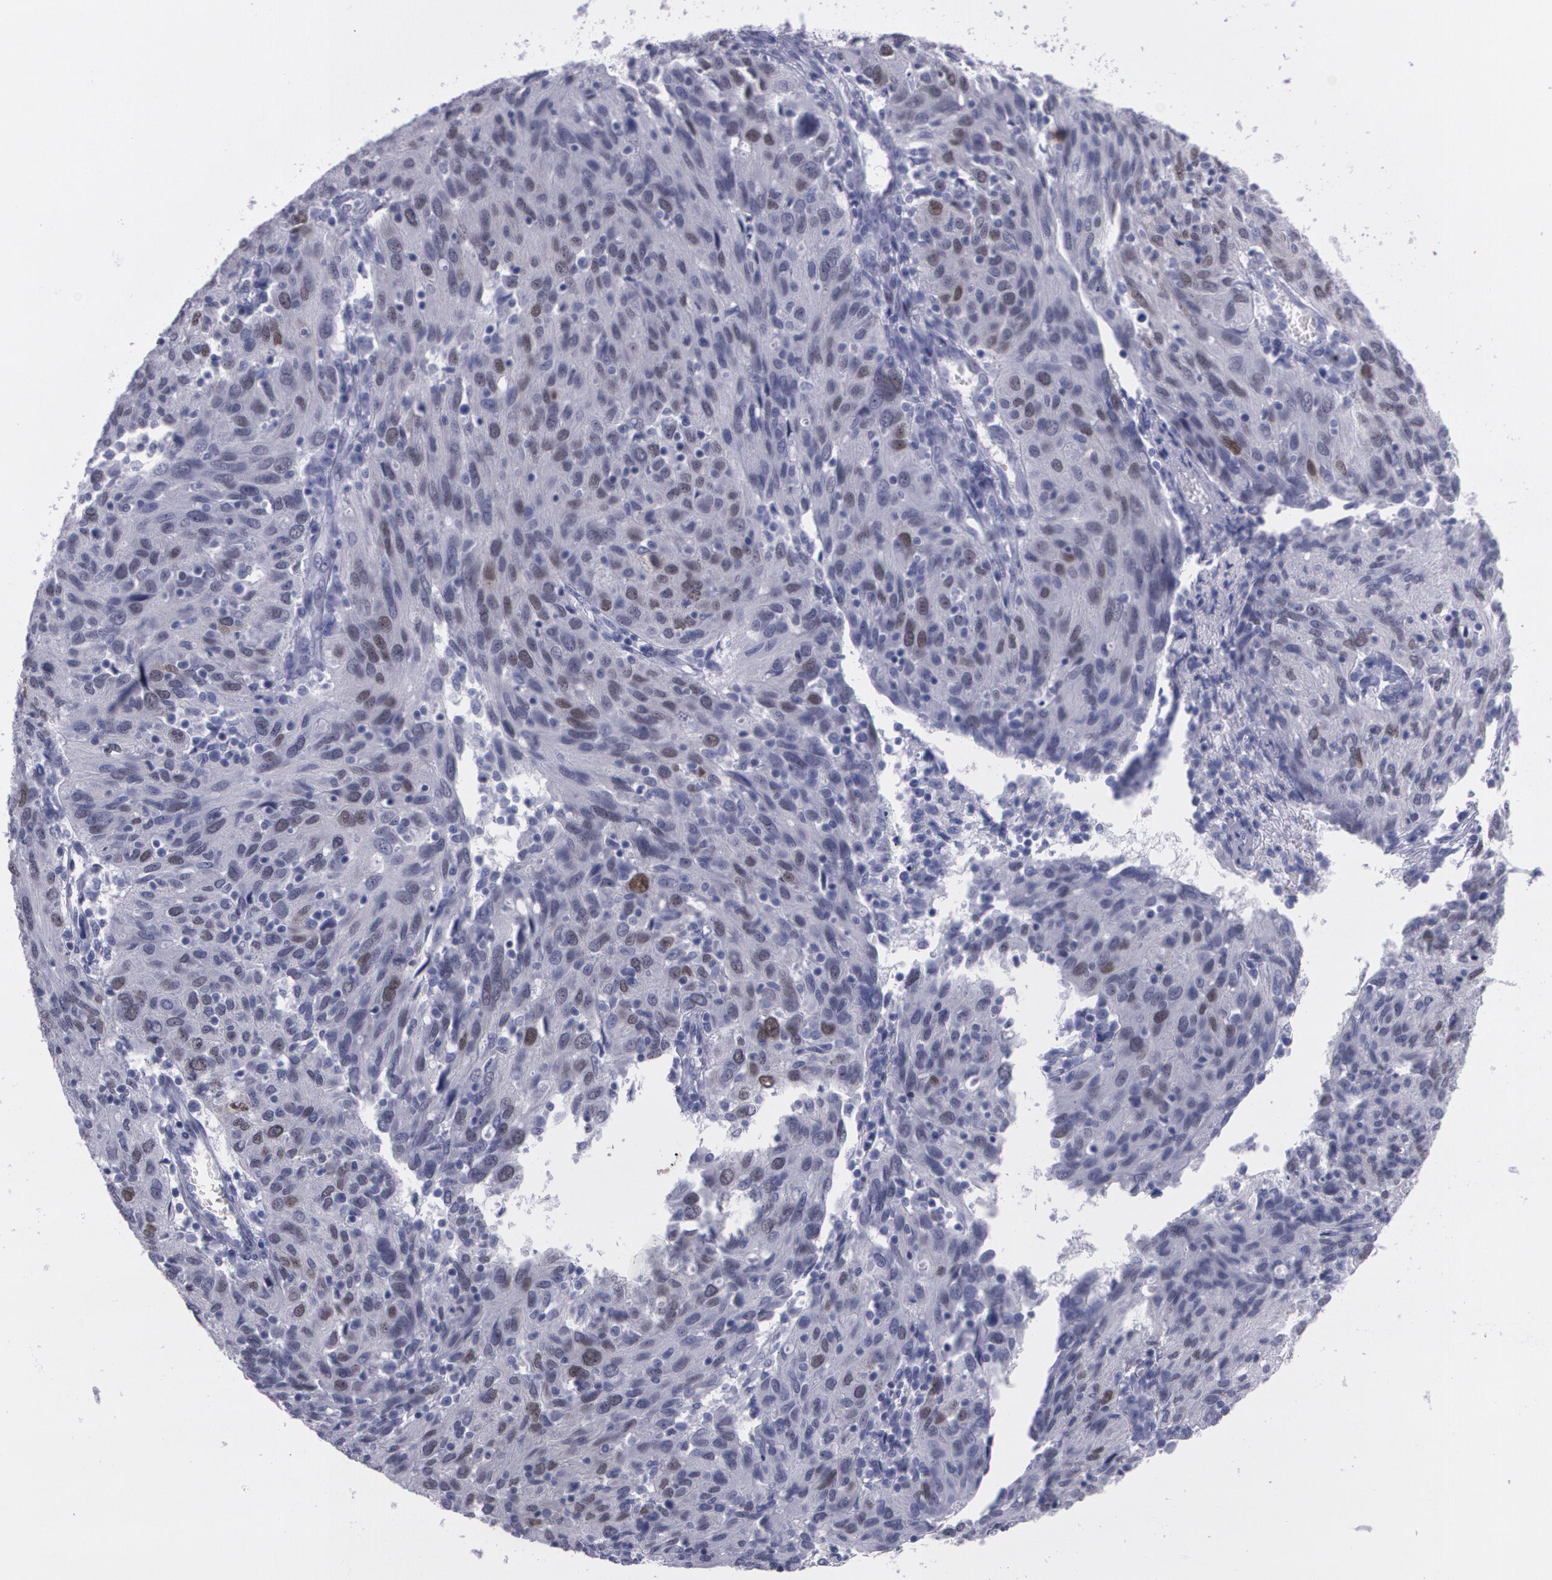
{"staining": {"intensity": "weak", "quantity": "<25%", "location": "nuclear"}, "tissue": "ovarian cancer", "cell_type": "Tumor cells", "image_type": "cancer", "snomed": [{"axis": "morphology", "description": "Carcinoma, endometroid"}, {"axis": "topography", "description": "Ovary"}], "caption": "An IHC photomicrograph of ovarian cancer (endometroid carcinoma) is shown. There is no staining in tumor cells of ovarian cancer (endometroid carcinoma).", "gene": "TP53", "patient": {"sex": "female", "age": 50}}